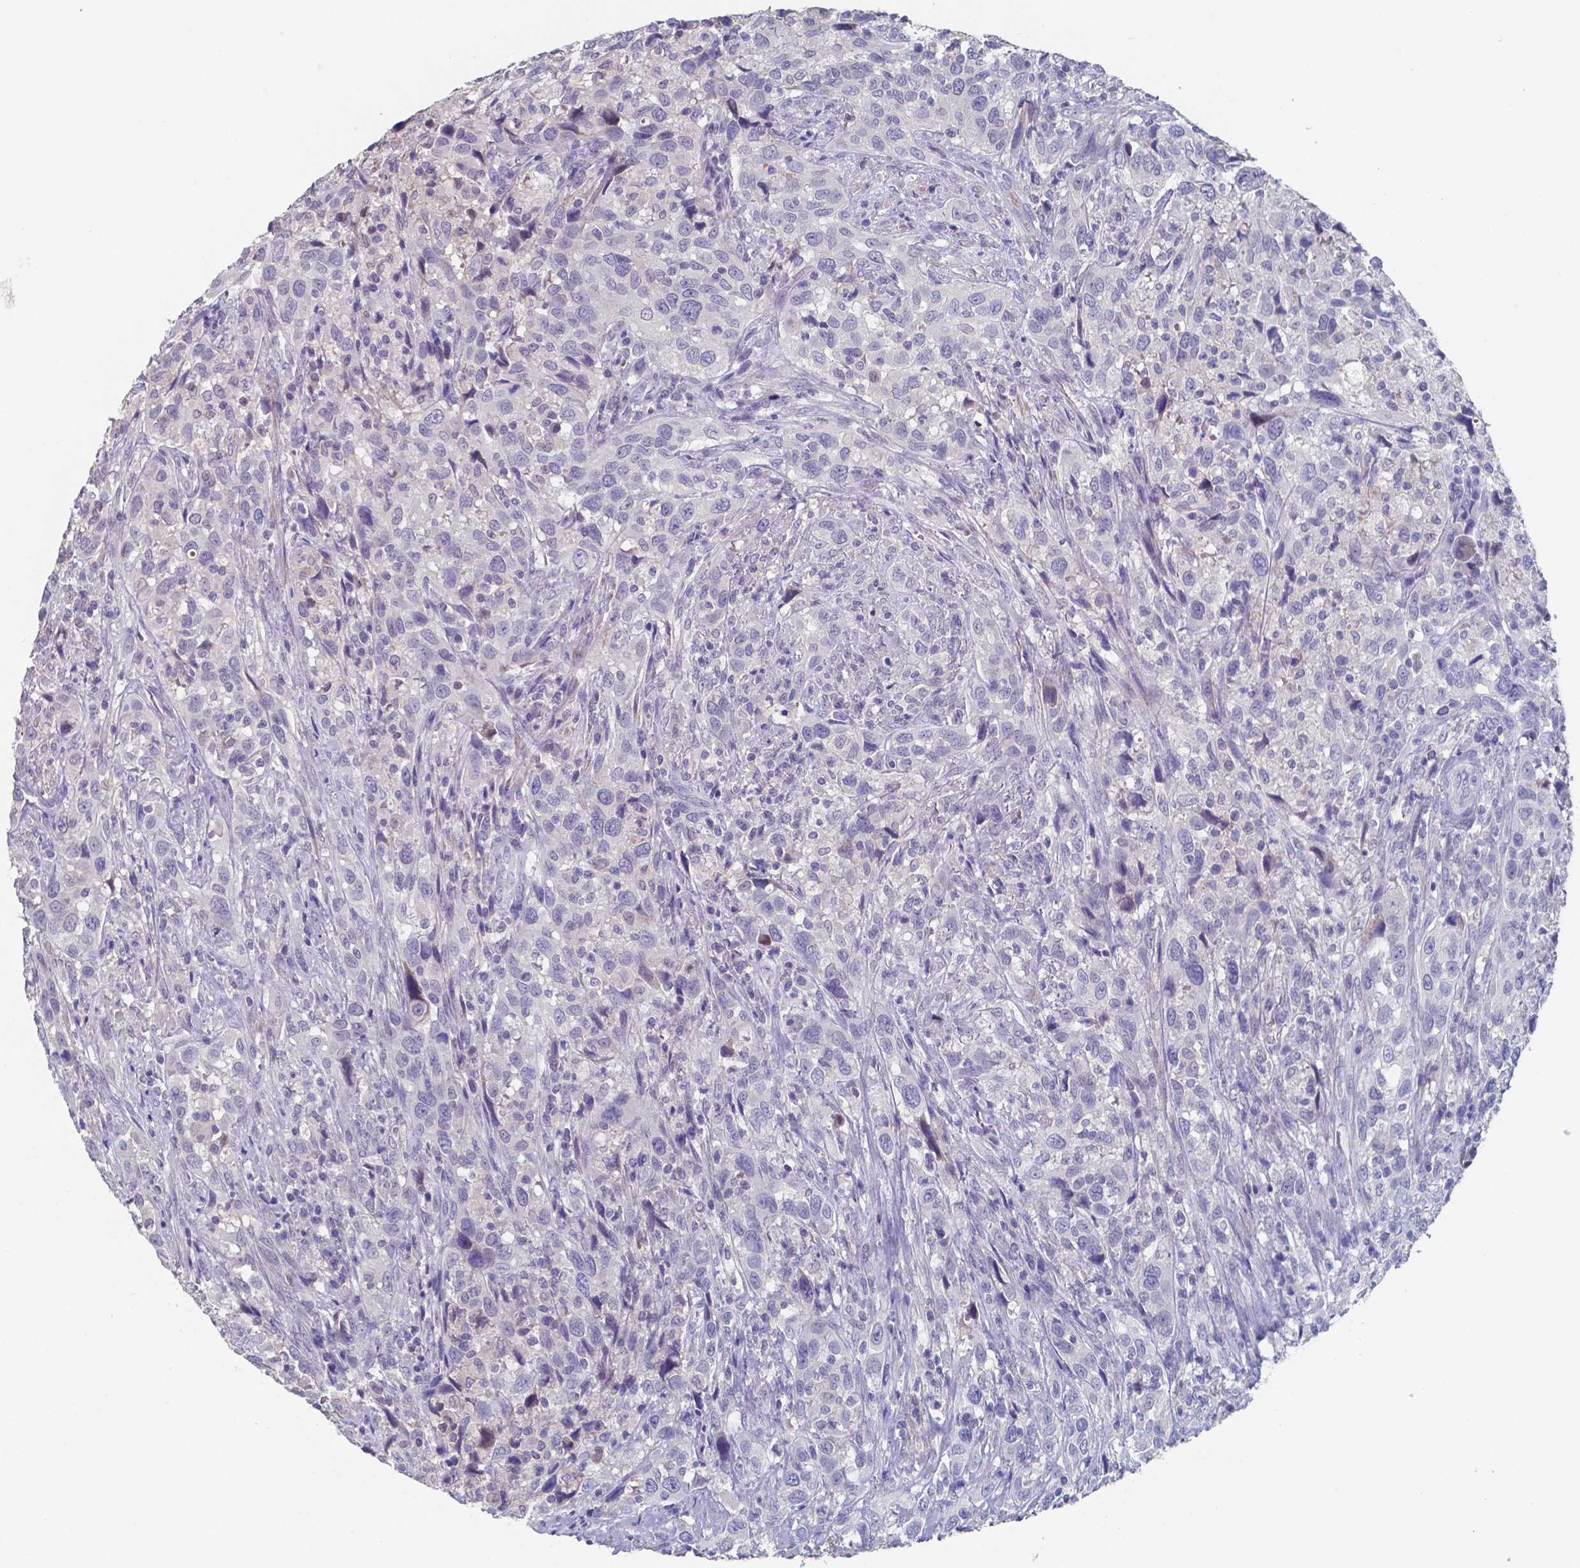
{"staining": {"intensity": "negative", "quantity": "none", "location": "none"}, "tissue": "urothelial cancer", "cell_type": "Tumor cells", "image_type": "cancer", "snomed": [{"axis": "morphology", "description": "Urothelial carcinoma, NOS"}, {"axis": "morphology", "description": "Urothelial carcinoma, High grade"}, {"axis": "topography", "description": "Urinary bladder"}], "caption": "Urothelial cancer stained for a protein using immunohistochemistry demonstrates no positivity tumor cells.", "gene": "BTBD17", "patient": {"sex": "female", "age": 64}}